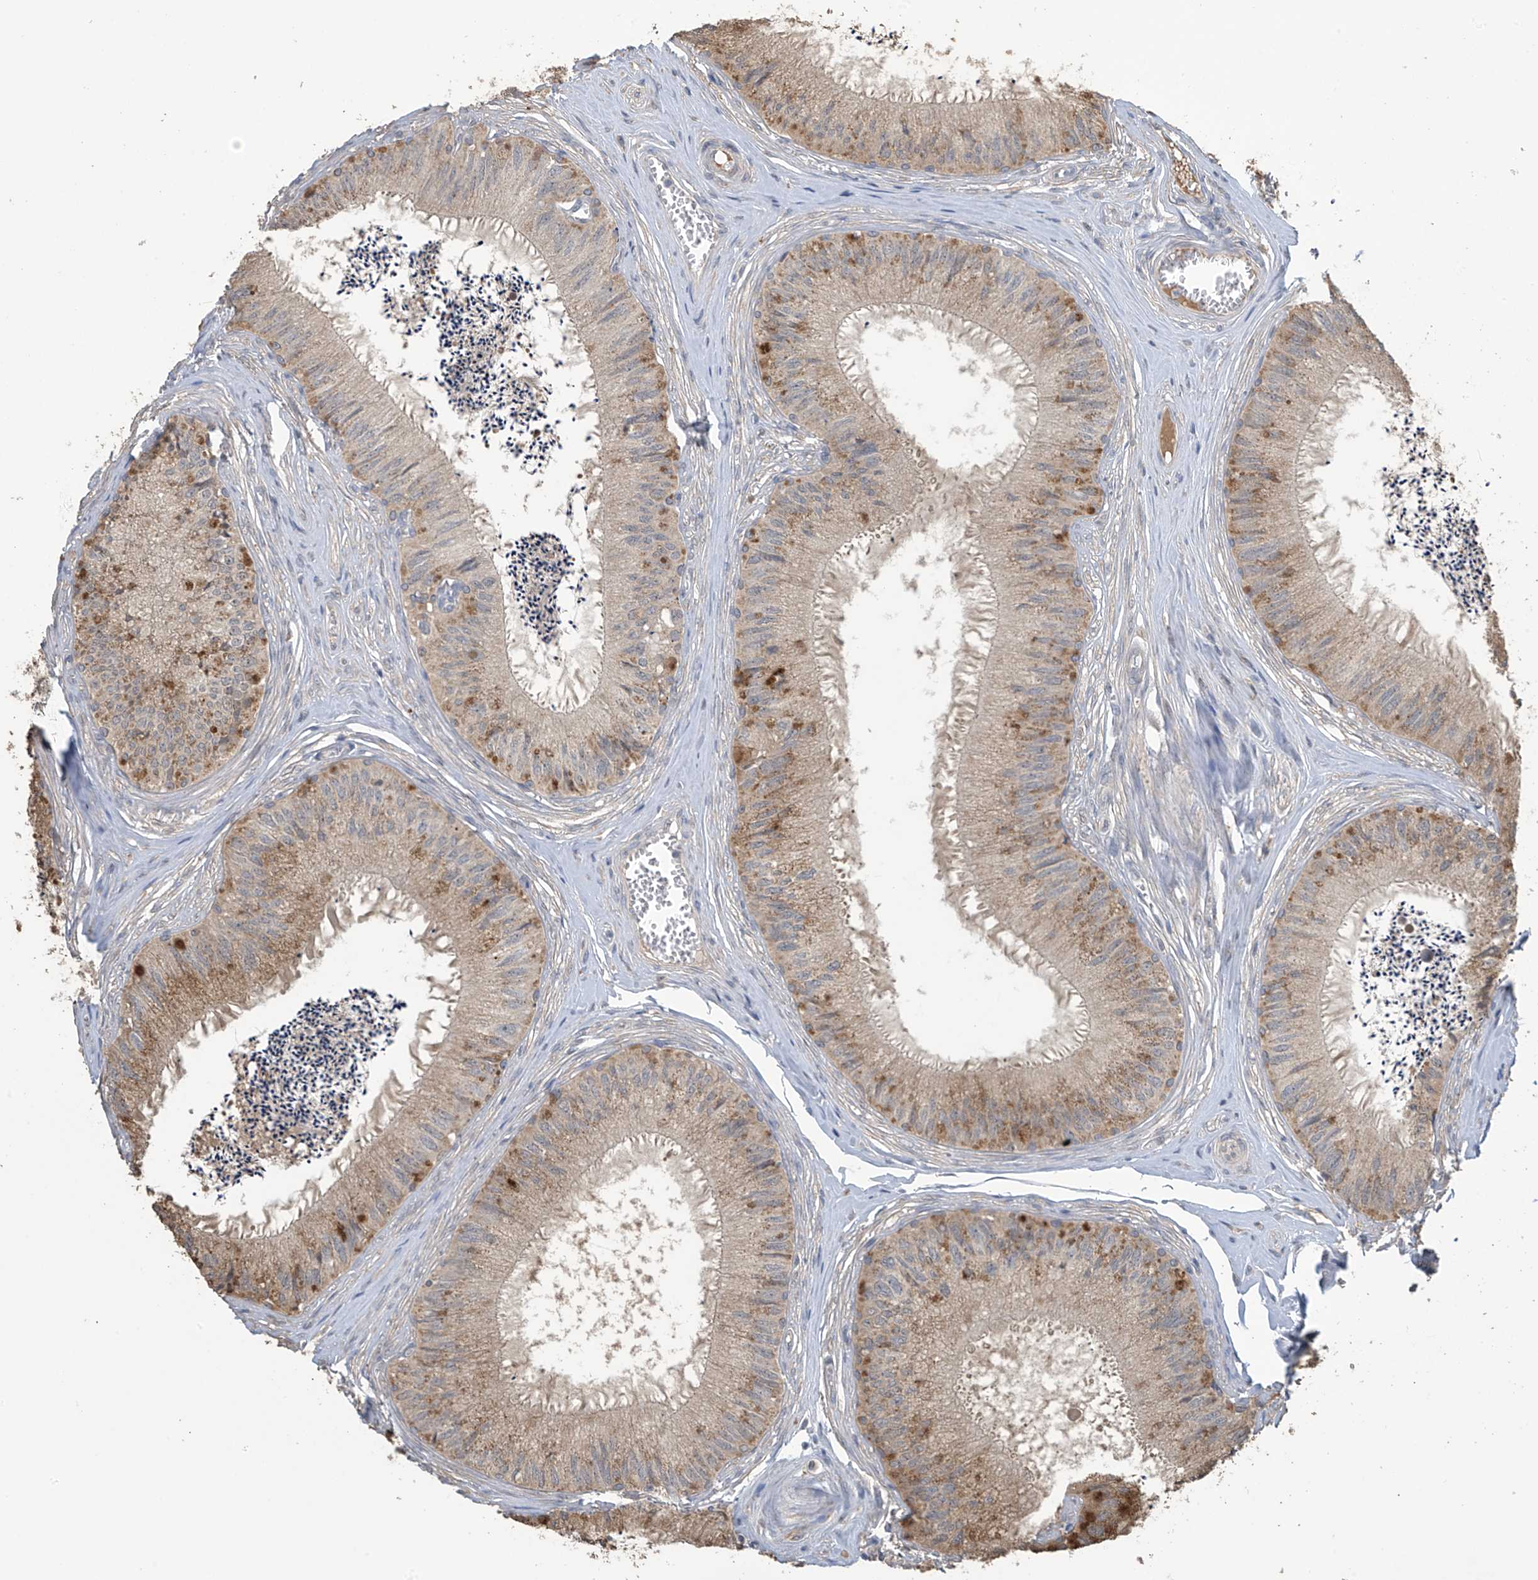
{"staining": {"intensity": "moderate", "quantity": ">75%", "location": "cytoplasmic/membranous"}, "tissue": "epididymis", "cell_type": "Glandular cells", "image_type": "normal", "snomed": [{"axis": "morphology", "description": "Normal tissue, NOS"}, {"axis": "topography", "description": "Epididymis"}], "caption": "IHC staining of benign epididymis, which shows medium levels of moderate cytoplasmic/membranous positivity in about >75% of glandular cells indicating moderate cytoplasmic/membranous protein expression. The staining was performed using DAB (3,3'-diaminobenzidine) (brown) for protein detection and nuclei were counterstained in hematoxylin (blue).", "gene": "SLFN14", "patient": {"sex": "male", "age": 79}}